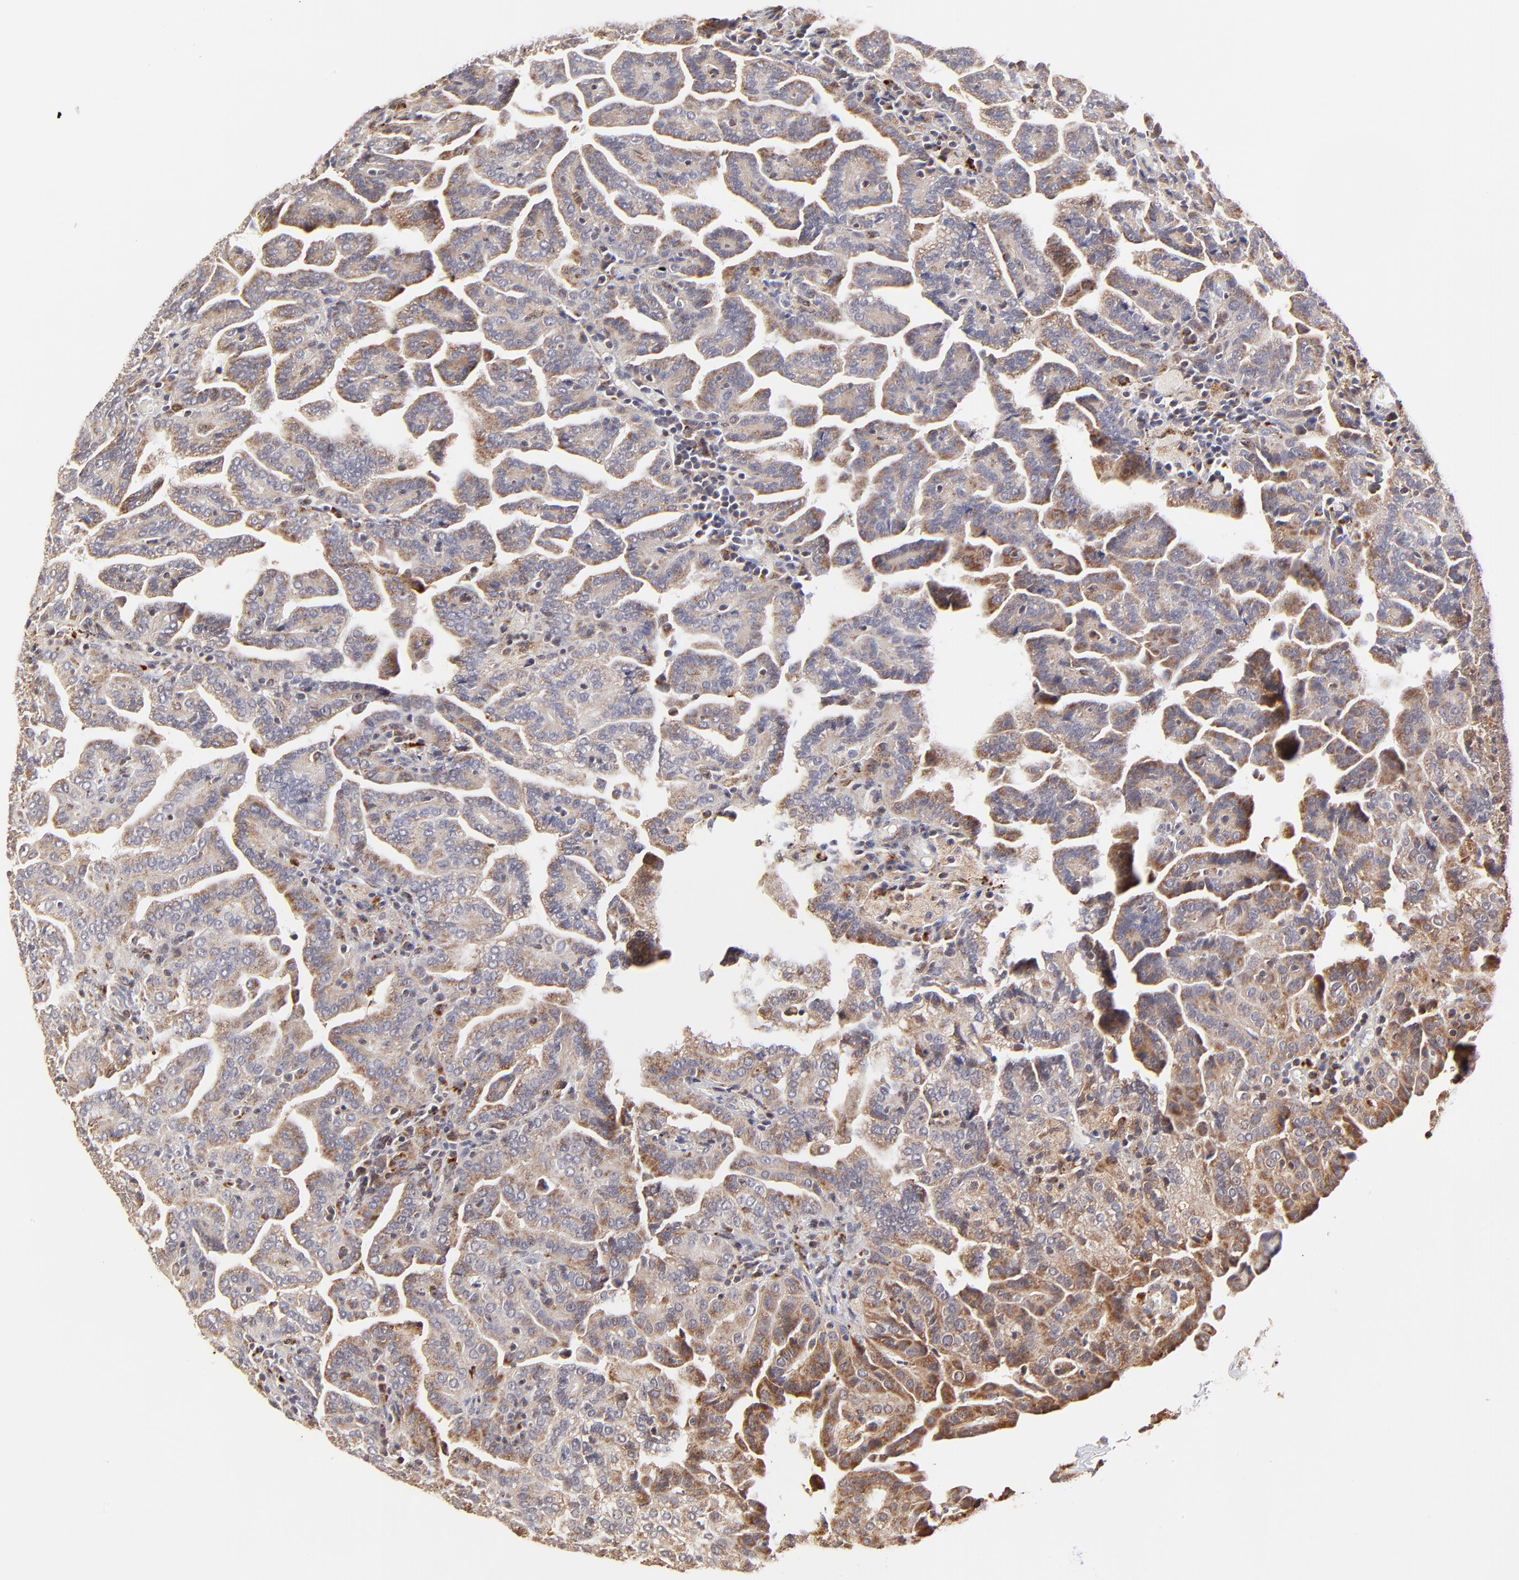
{"staining": {"intensity": "moderate", "quantity": "25%-75%", "location": "cytoplasmic/membranous"}, "tissue": "renal cancer", "cell_type": "Tumor cells", "image_type": "cancer", "snomed": [{"axis": "morphology", "description": "Adenocarcinoma, NOS"}, {"axis": "topography", "description": "Kidney"}], "caption": "Renal cancer (adenocarcinoma) stained with DAB immunohistochemistry (IHC) reveals medium levels of moderate cytoplasmic/membranous expression in about 25%-75% of tumor cells. Using DAB (3,3'-diaminobenzidine) (brown) and hematoxylin (blue) stains, captured at high magnification using brightfield microscopy.", "gene": "MAP2K7", "patient": {"sex": "male", "age": 61}}